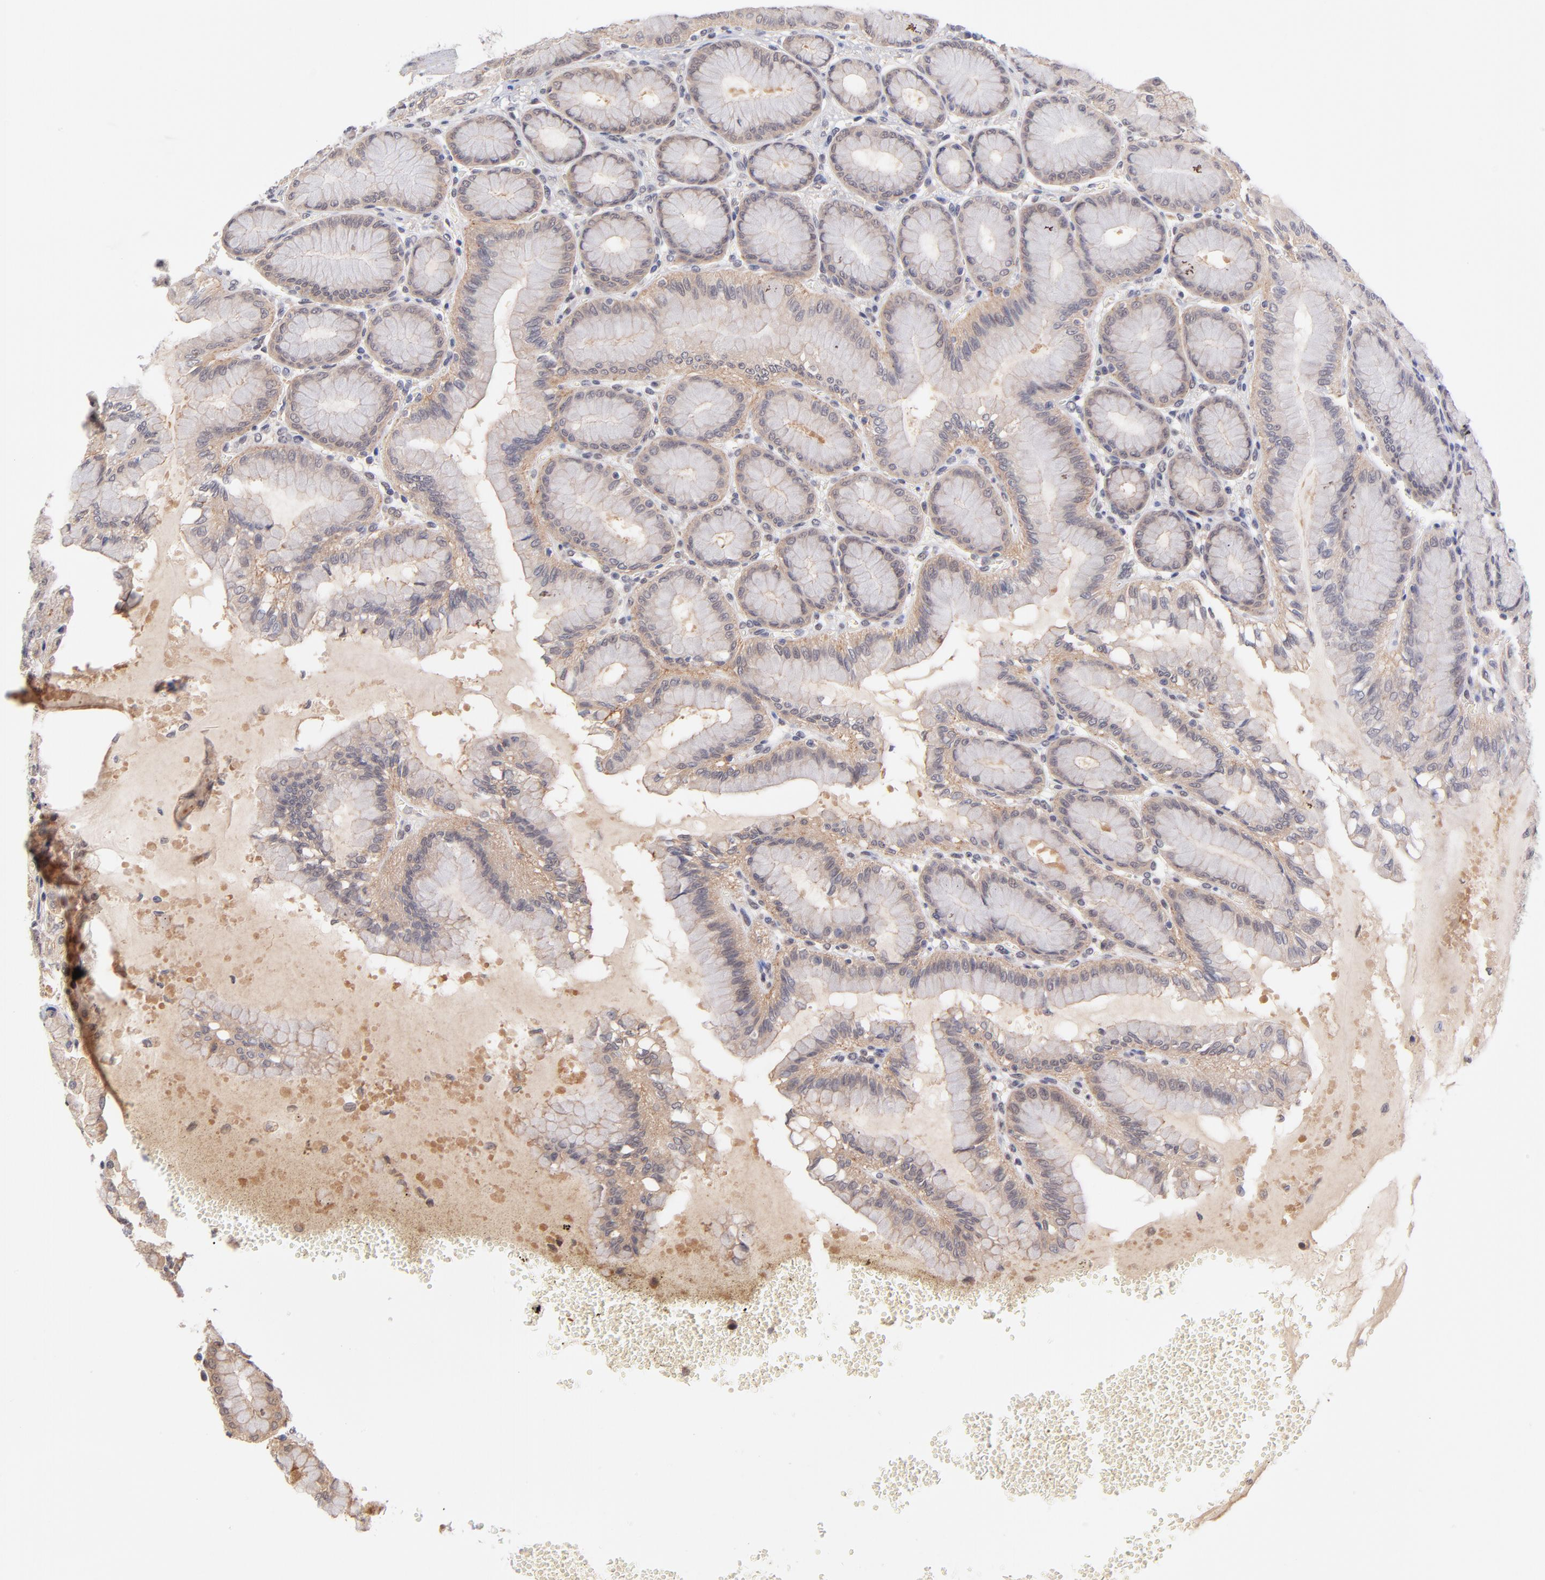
{"staining": {"intensity": "weak", "quantity": ">75%", "location": "cytoplasmic/membranous,nuclear"}, "tissue": "stomach", "cell_type": "Glandular cells", "image_type": "normal", "snomed": [{"axis": "morphology", "description": "Normal tissue, NOS"}, {"axis": "topography", "description": "Stomach"}, {"axis": "topography", "description": "Stomach, lower"}], "caption": "This histopathology image demonstrates immunohistochemistry (IHC) staining of normal stomach, with low weak cytoplasmic/membranous,nuclear positivity in approximately >75% of glandular cells.", "gene": "UBE2E2", "patient": {"sex": "male", "age": 76}}